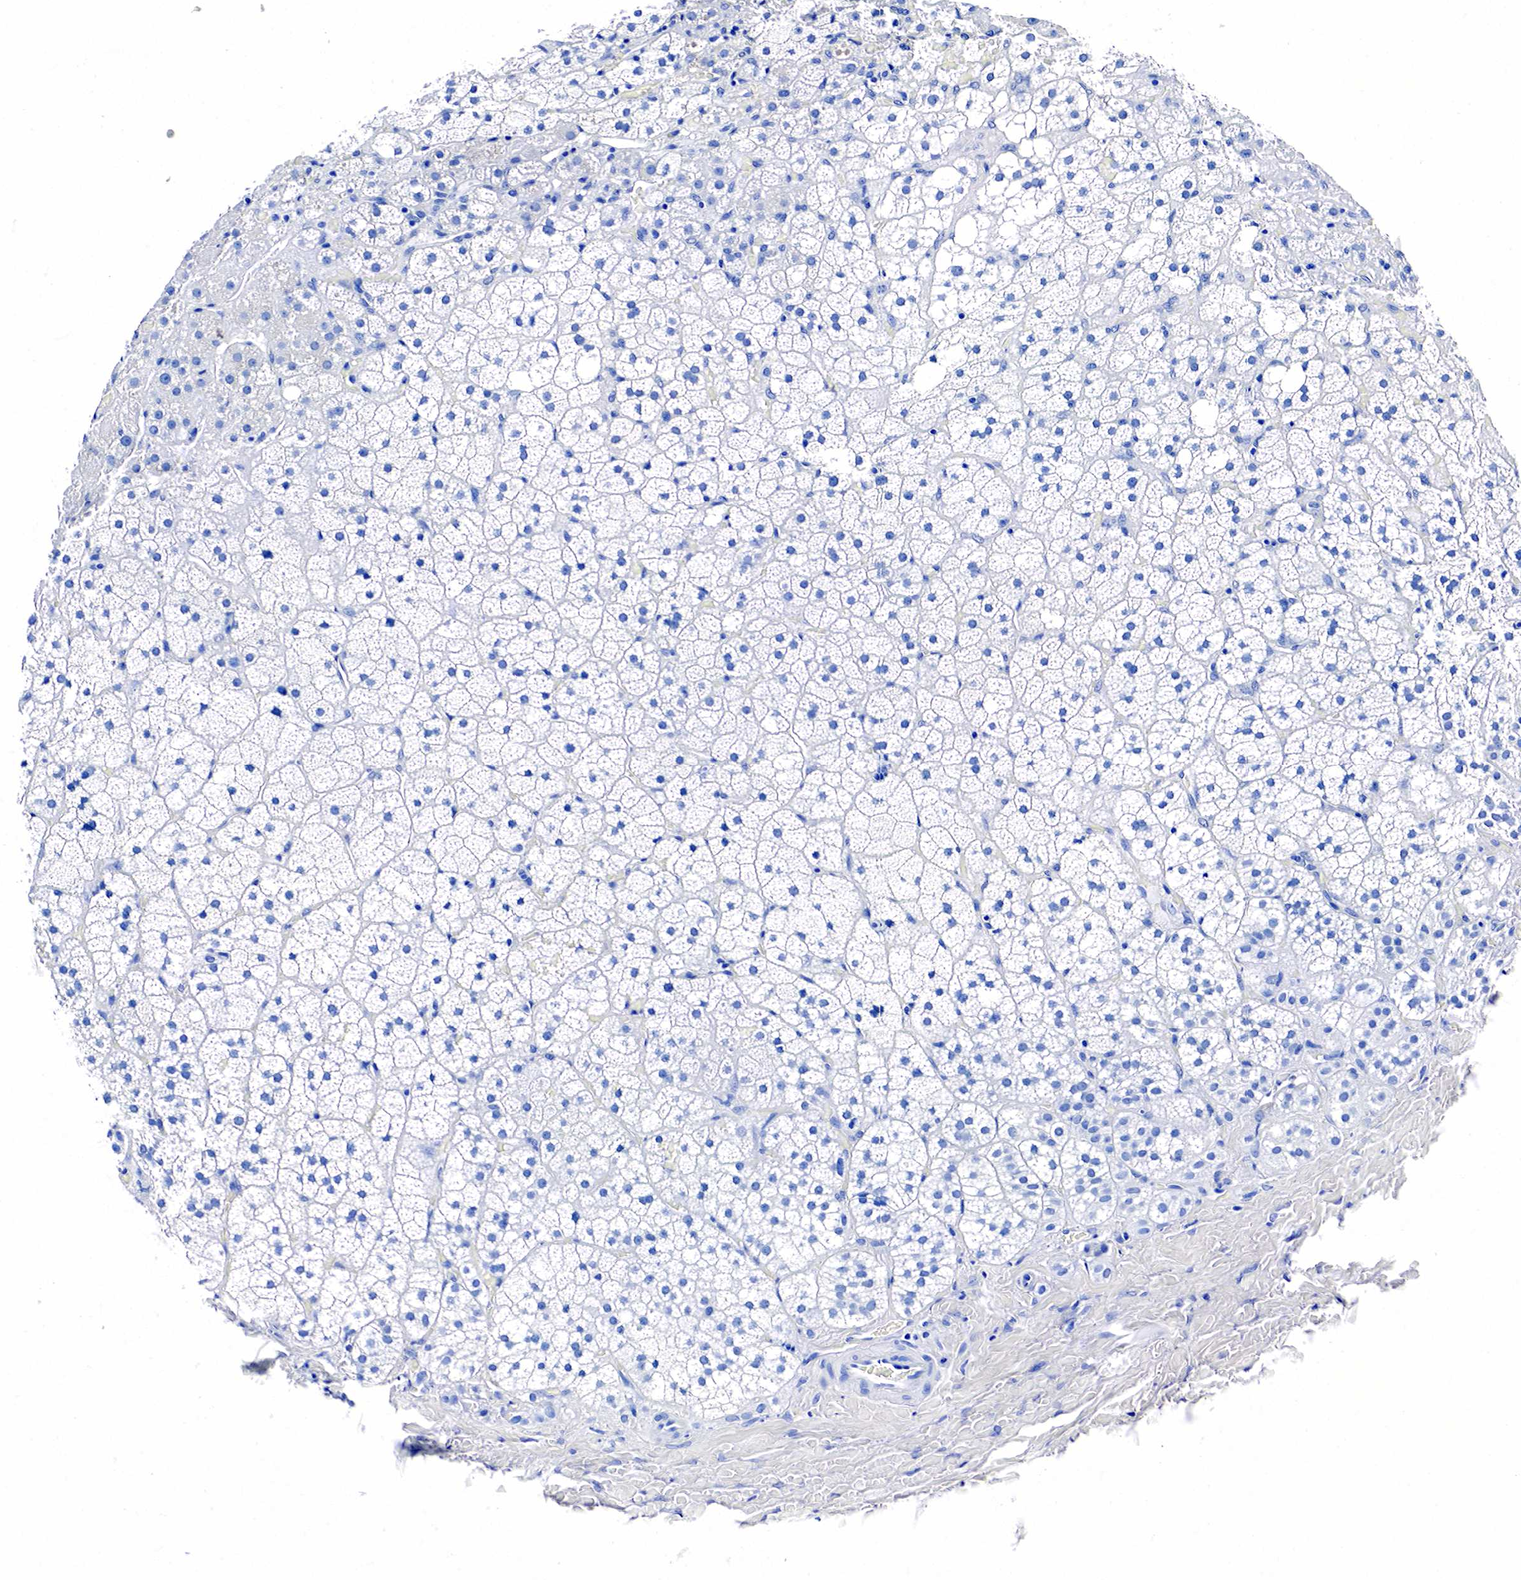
{"staining": {"intensity": "negative", "quantity": "none", "location": "none"}, "tissue": "adrenal gland", "cell_type": "Glandular cells", "image_type": "normal", "snomed": [{"axis": "morphology", "description": "Normal tissue, NOS"}, {"axis": "topography", "description": "Adrenal gland"}], "caption": "Immunohistochemistry (IHC) histopathology image of normal adrenal gland: adrenal gland stained with DAB demonstrates no significant protein positivity in glandular cells.", "gene": "KLK3", "patient": {"sex": "male", "age": 53}}